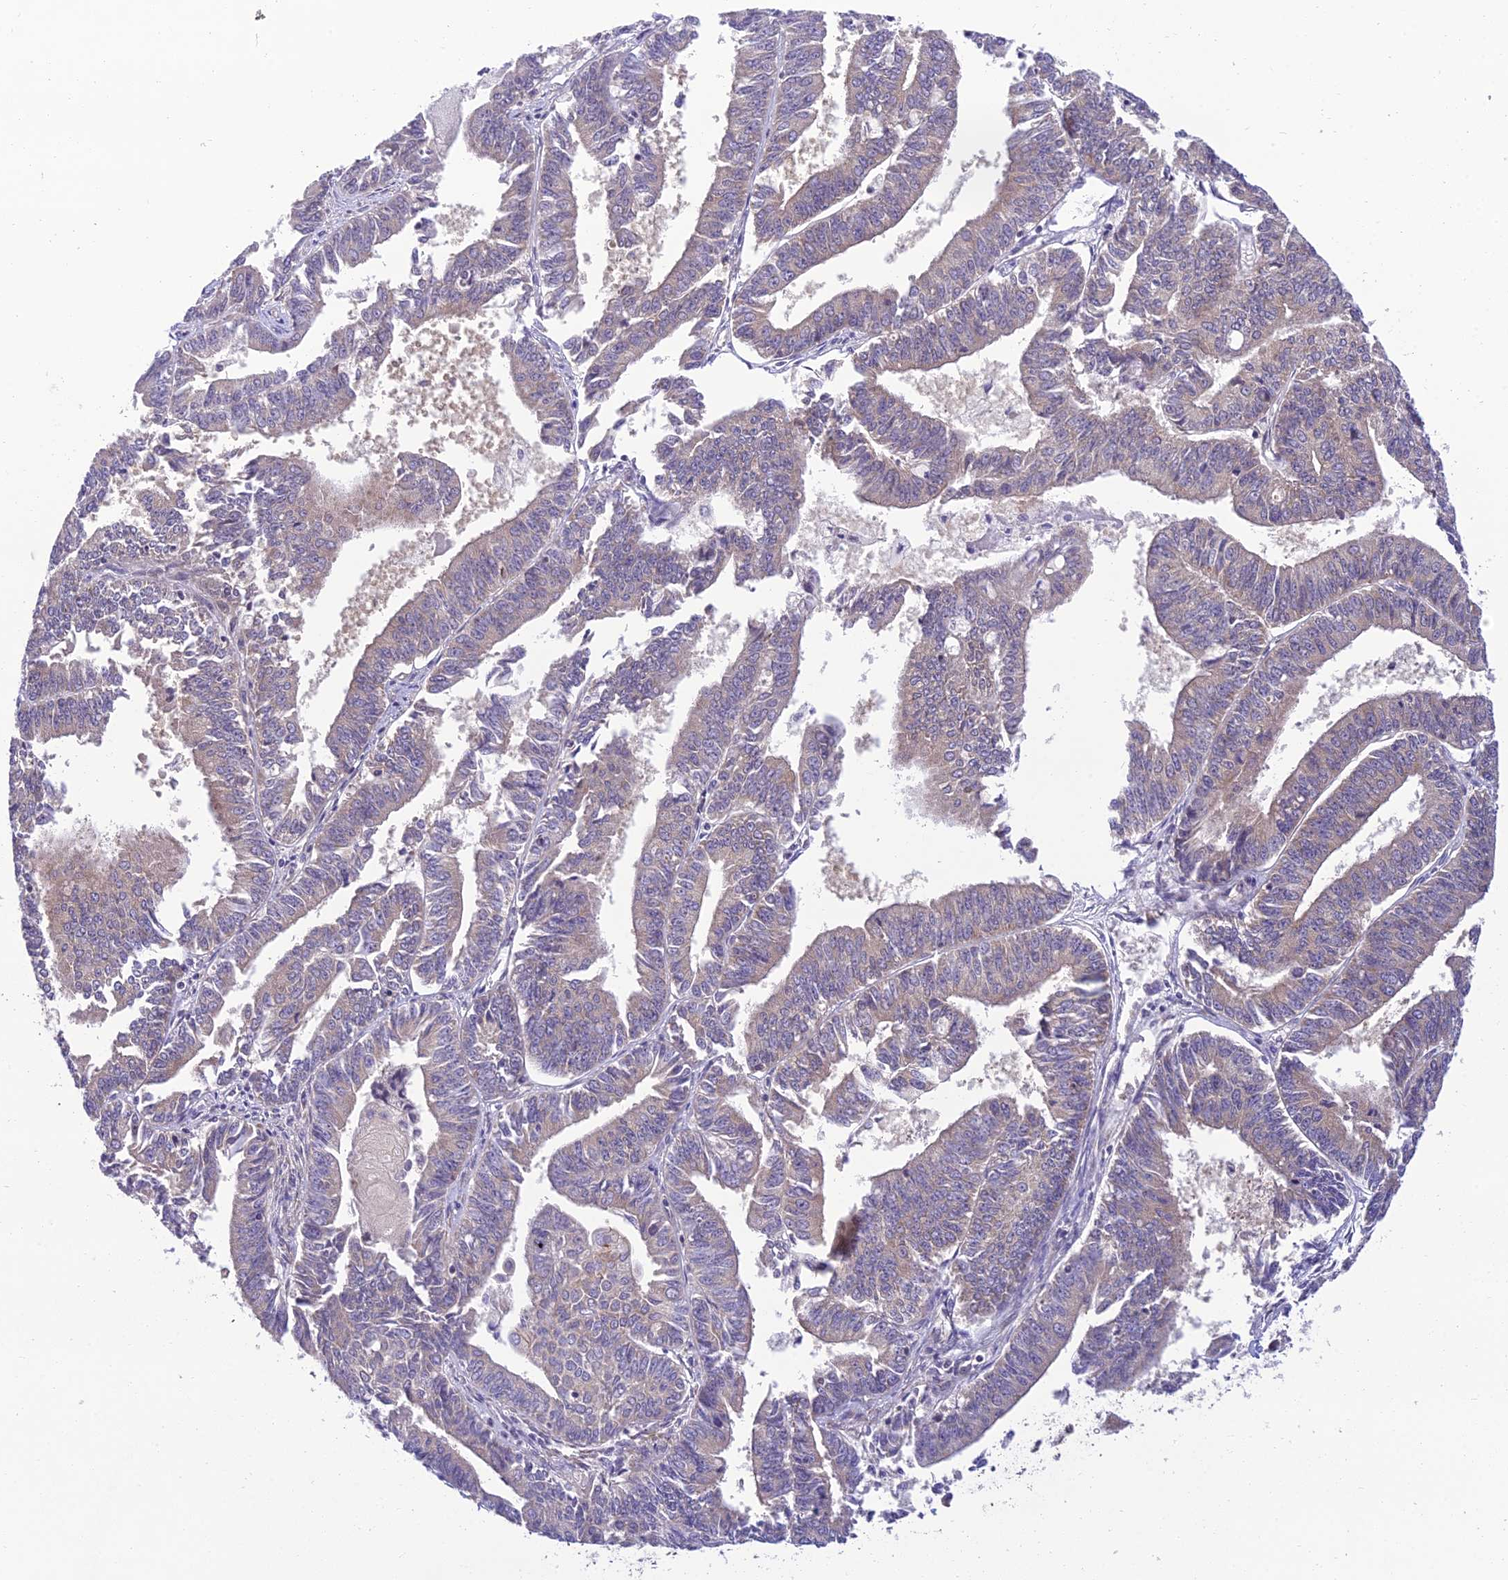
{"staining": {"intensity": "weak", "quantity": "25%-75%", "location": "cytoplasmic/membranous"}, "tissue": "endometrial cancer", "cell_type": "Tumor cells", "image_type": "cancer", "snomed": [{"axis": "morphology", "description": "Adenocarcinoma, NOS"}, {"axis": "topography", "description": "Endometrium"}], "caption": "This photomicrograph exhibits adenocarcinoma (endometrial) stained with immunohistochemistry (IHC) to label a protein in brown. The cytoplasmic/membranous of tumor cells show weak positivity for the protein. Nuclei are counter-stained blue.", "gene": "CLCN7", "patient": {"sex": "female", "age": 73}}